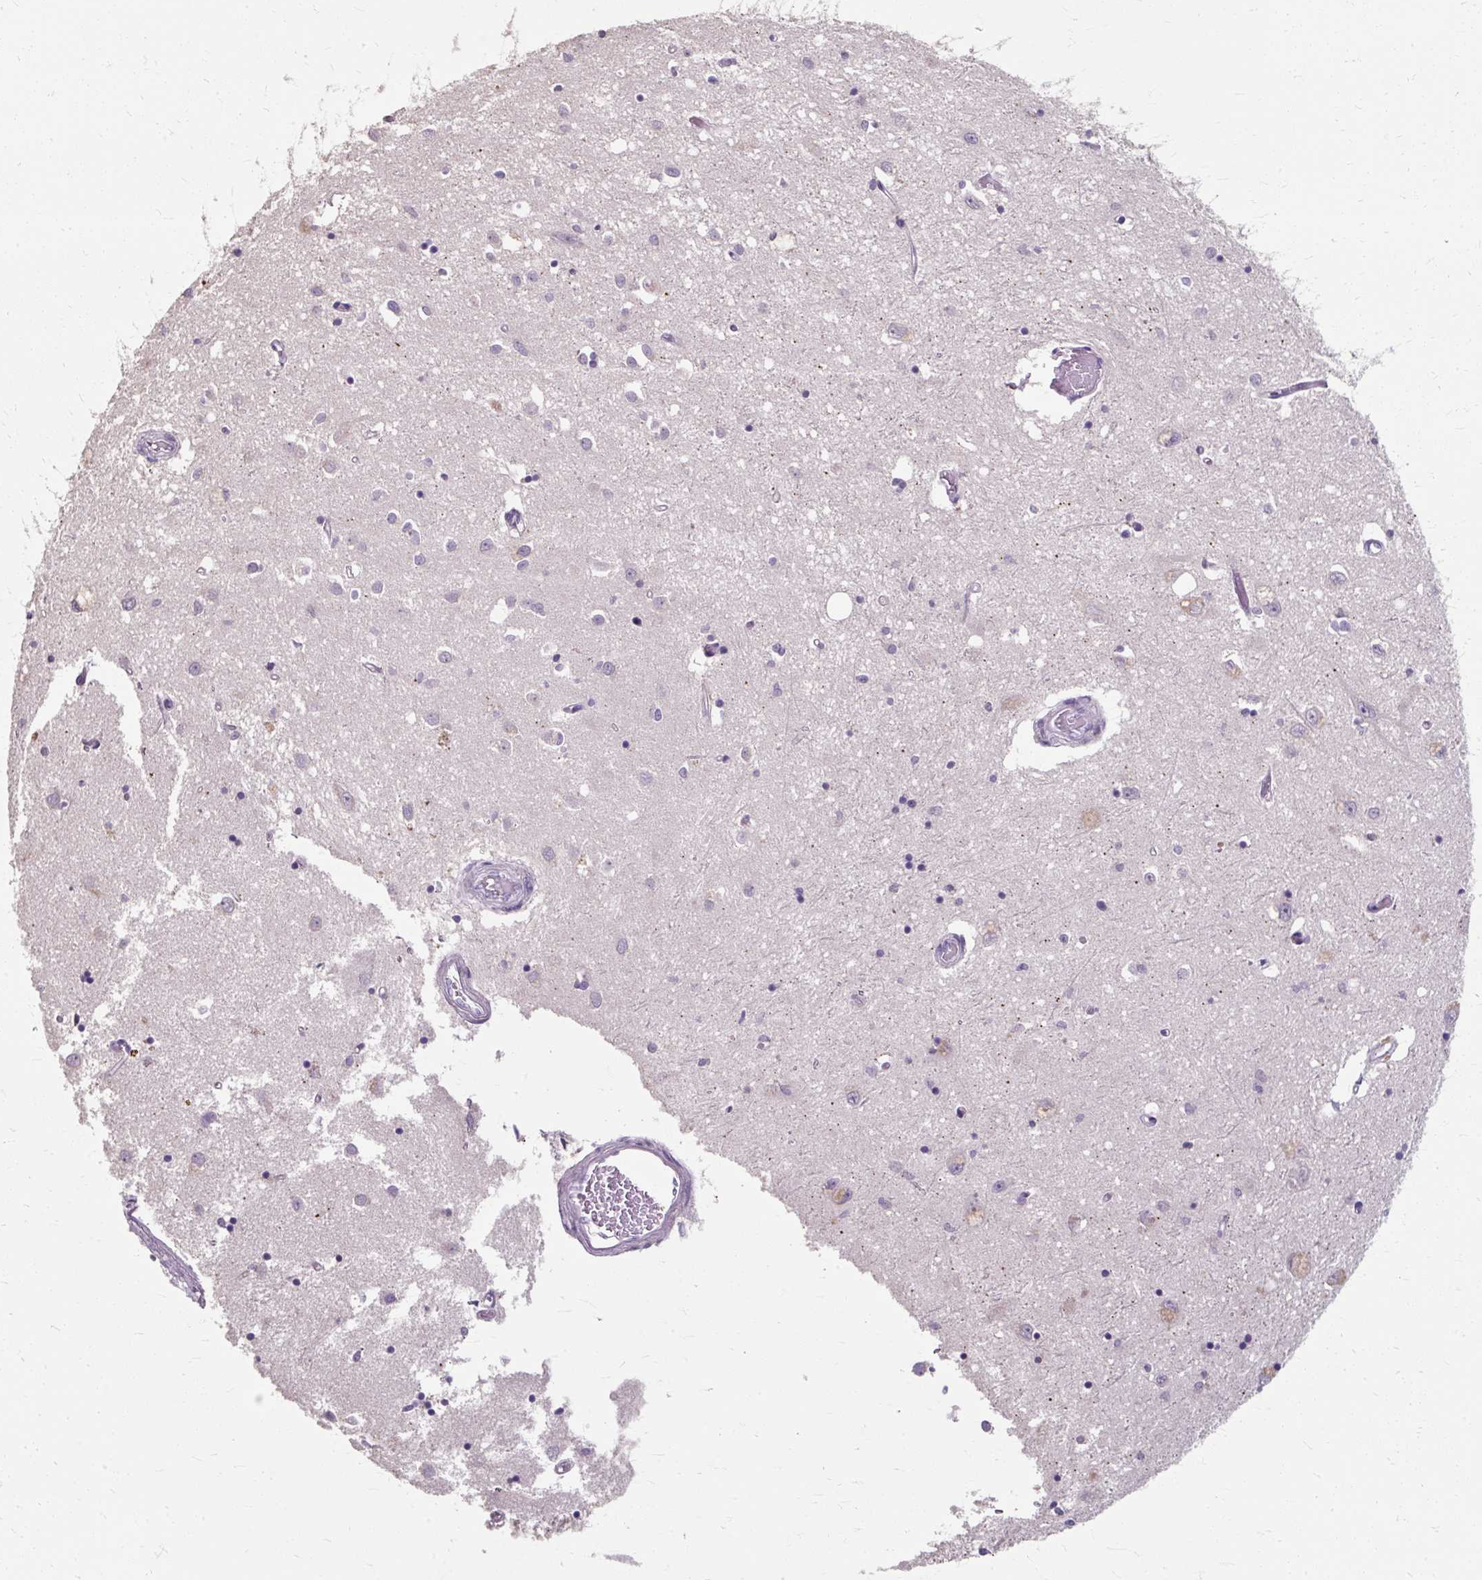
{"staining": {"intensity": "negative", "quantity": "none", "location": "none"}, "tissue": "caudate", "cell_type": "Glial cells", "image_type": "normal", "snomed": [{"axis": "morphology", "description": "Normal tissue, NOS"}, {"axis": "topography", "description": "Lateral ventricle wall"}], "caption": "Caudate was stained to show a protein in brown. There is no significant positivity in glial cells. (DAB IHC with hematoxylin counter stain).", "gene": "KLHL24", "patient": {"sex": "male", "age": 70}}